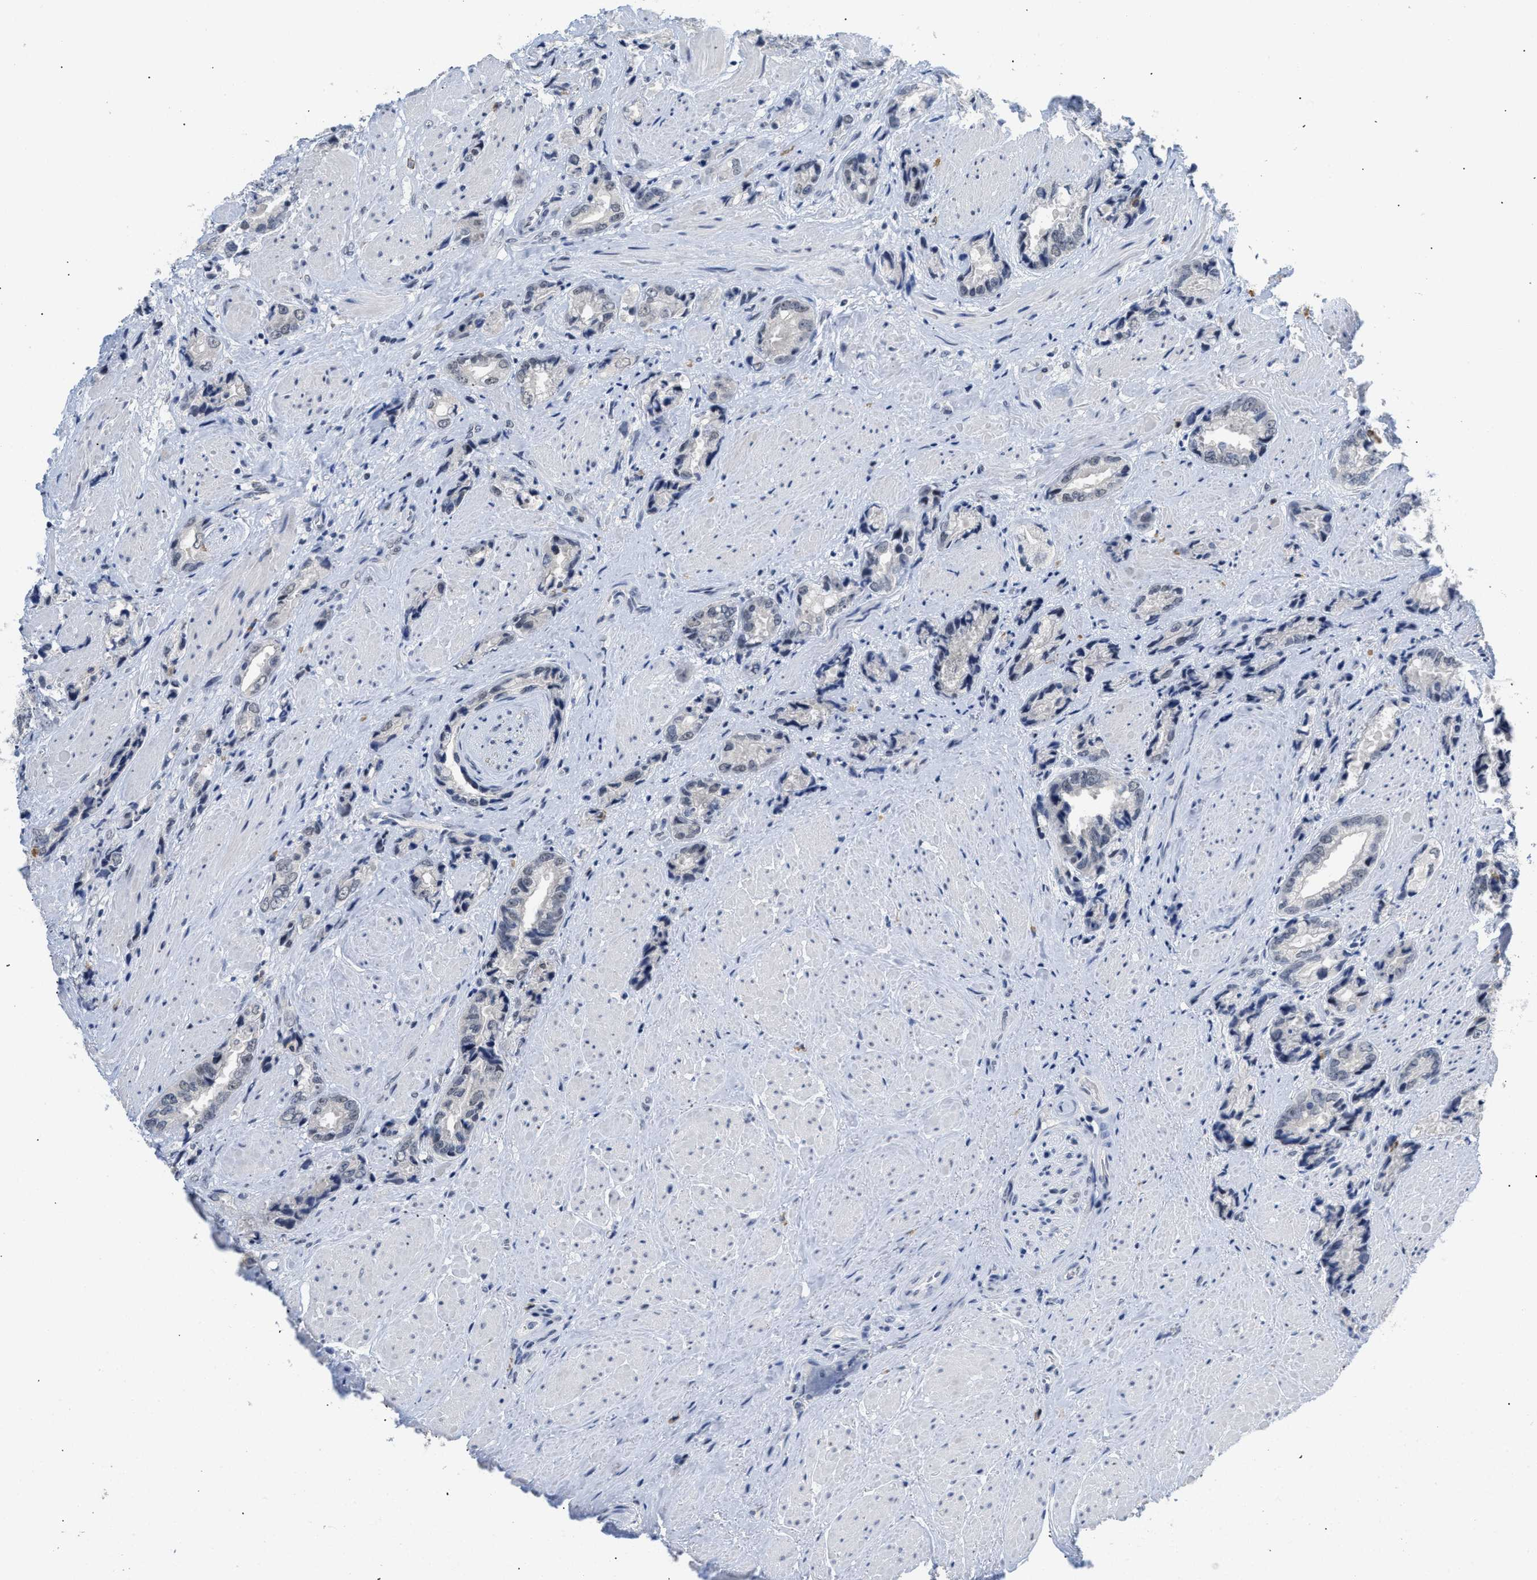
{"staining": {"intensity": "negative", "quantity": "none", "location": "none"}, "tissue": "prostate cancer", "cell_type": "Tumor cells", "image_type": "cancer", "snomed": [{"axis": "morphology", "description": "Adenocarcinoma, High grade"}, {"axis": "topography", "description": "Prostate"}], "caption": "A high-resolution histopathology image shows immunohistochemistry staining of prostate cancer (adenocarcinoma (high-grade)), which reveals no significant staining in tumor cells. The staining was performed using DAB to visualize the protein expression in brown, while the nuclei were stained in blue with hematoxylin (Magnification: 20x).", "gene": "GGNBP2", "patient": {"sex": "male", "age": 61}}